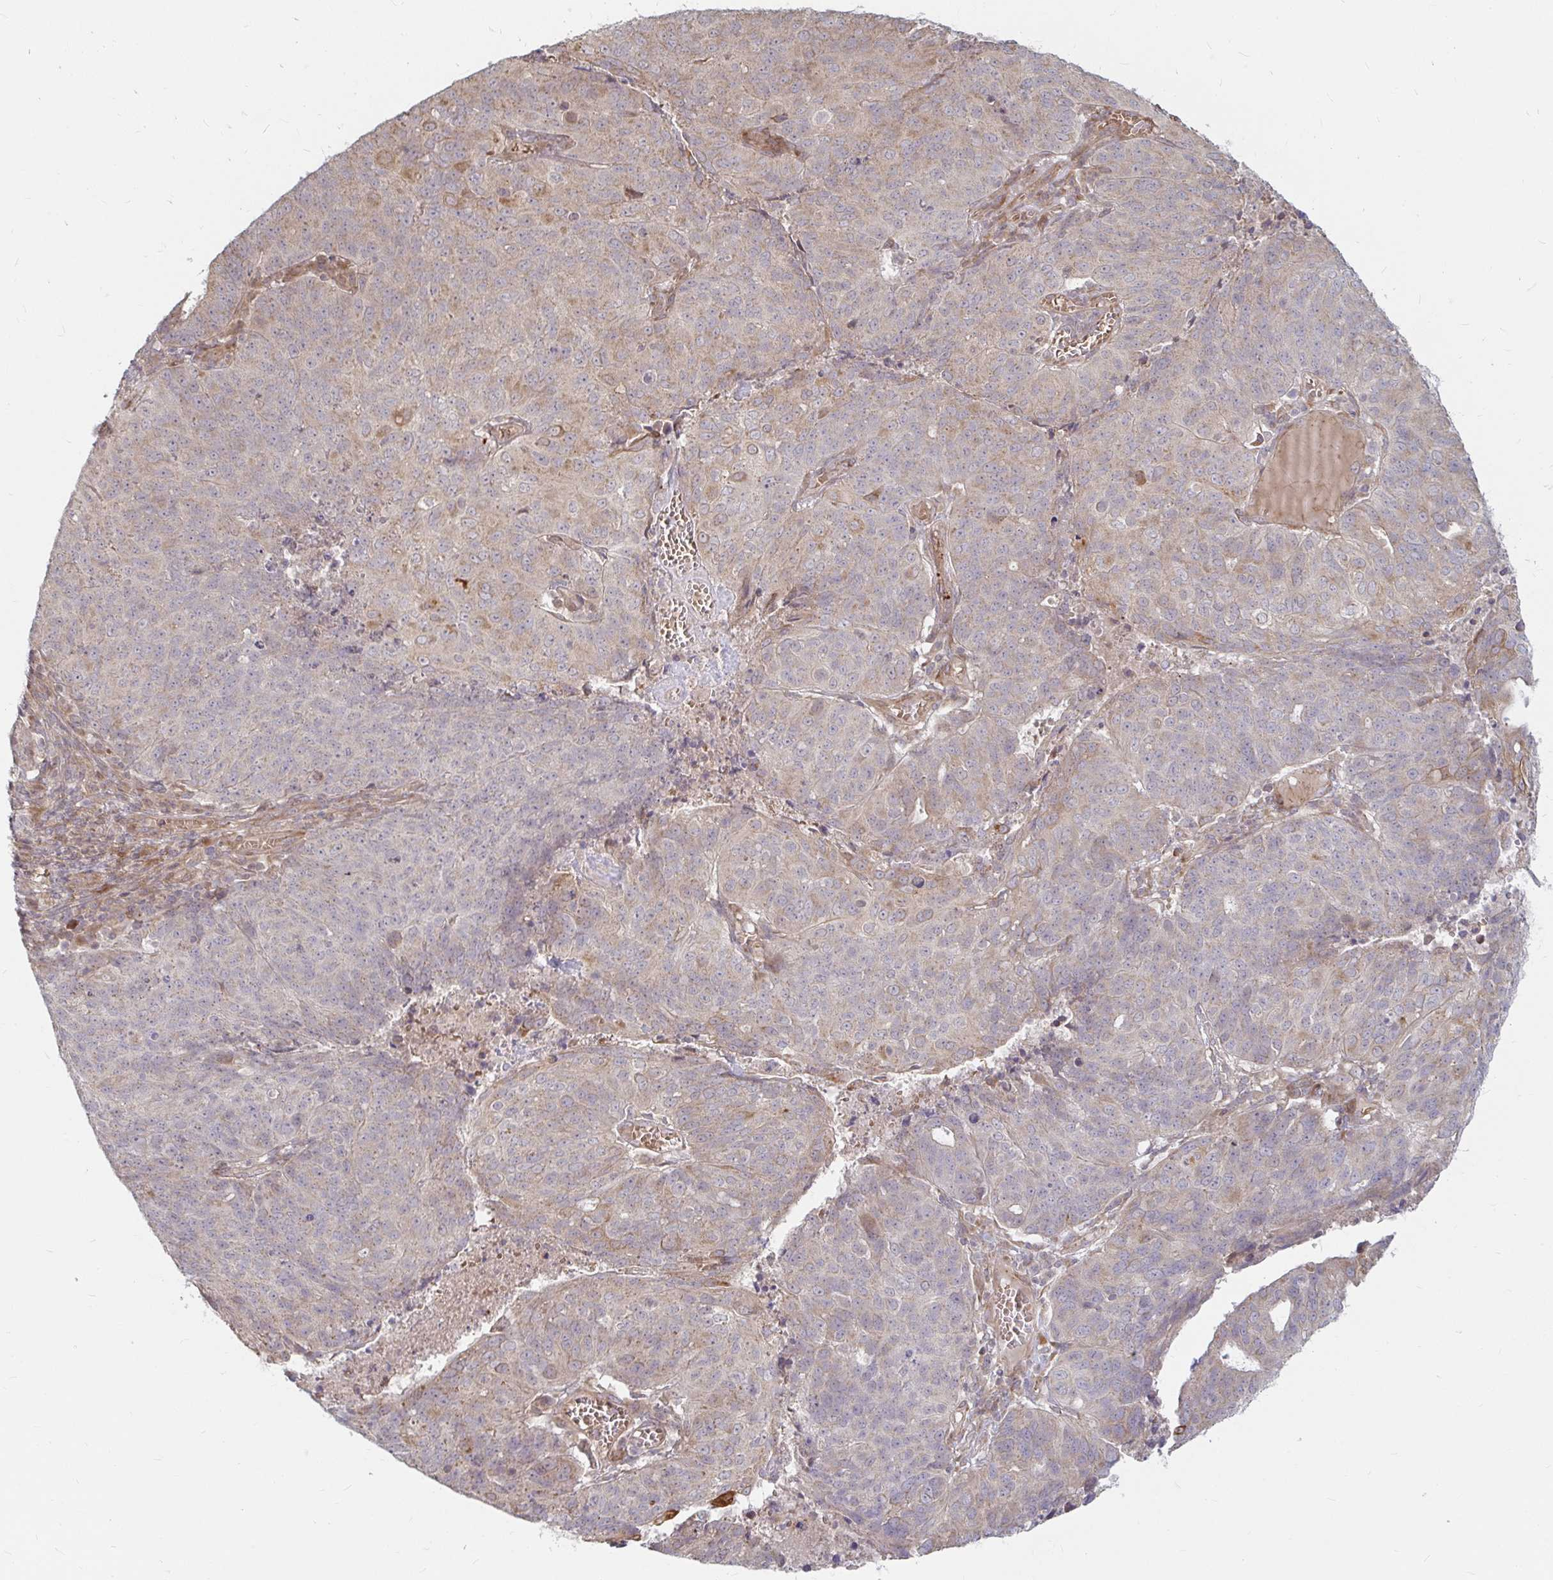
{"staining": {"intensity": "weak", "quantity": "<25%", "location": "cytoplasmic/membranous"}, "tissue": "endometrial cancer", "cell_type": "Tumor cells", "image_type": "cancer", "snomed": [{"axis": "morphology", "description": "Adenocarcinoma, NOS"}, {"axis": "topography", "description": "Endometrium"}], "caption": "Immunohistochemistry photomicrograph of neoplastic tissue: human adenocarcinoma (endometrial) stained with DAB reveals no significant protein expression in tumor cells.", "gene": "CAST", "patient": {"sex": "female", "age": 82}}